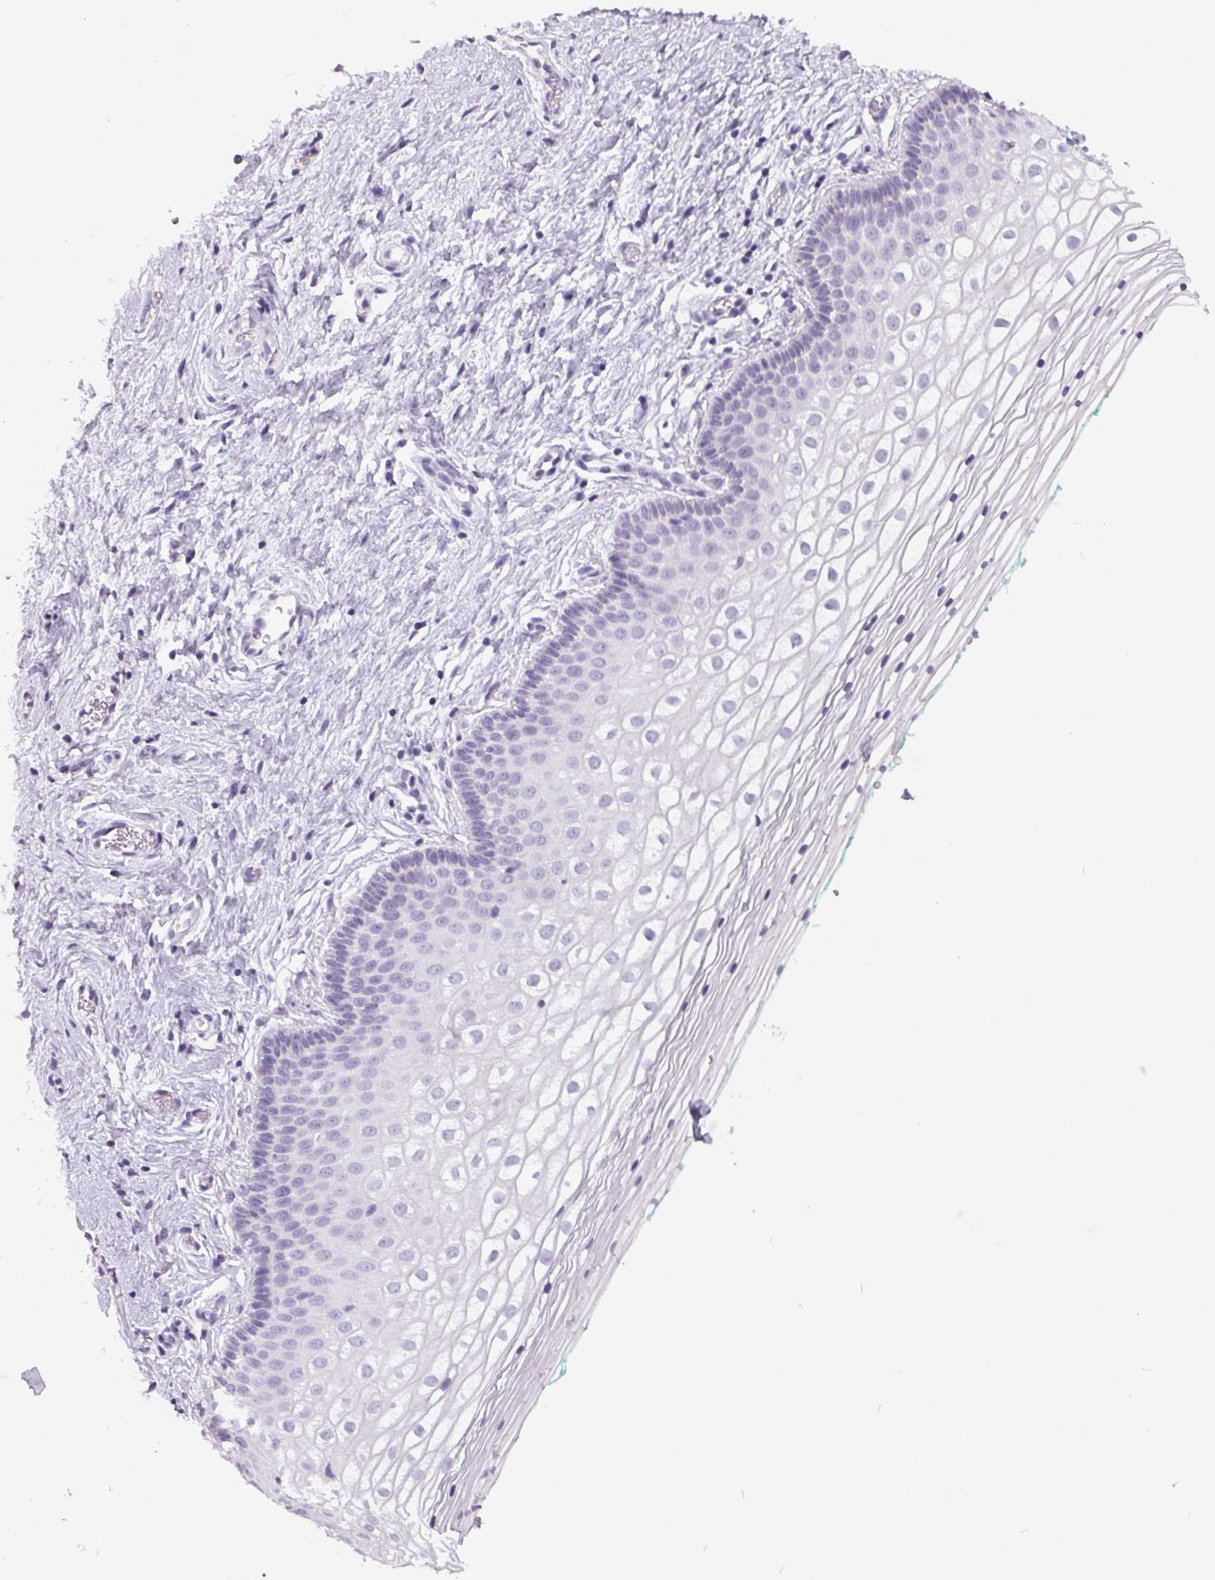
{"staining": {"intensity": "negative", "quantity": "none", "location": "none"}, "tissue": "vagina", "cell_type": "Squamous epithelial cells", "image_type": "normal", "snomed": [{"axis": "morphology", "description": "Normal tissue, NOS"}, {"axis": "topography", "description": "Vagina"}], "caption": "Immunohistochemistry (IHC) of unremarkable human vagina exhibits no staining in squamous epithelial cells. (DAB IHC, high magnification).", "gene": "FTCD", "patient": {"sex": "female", "age": 36}}